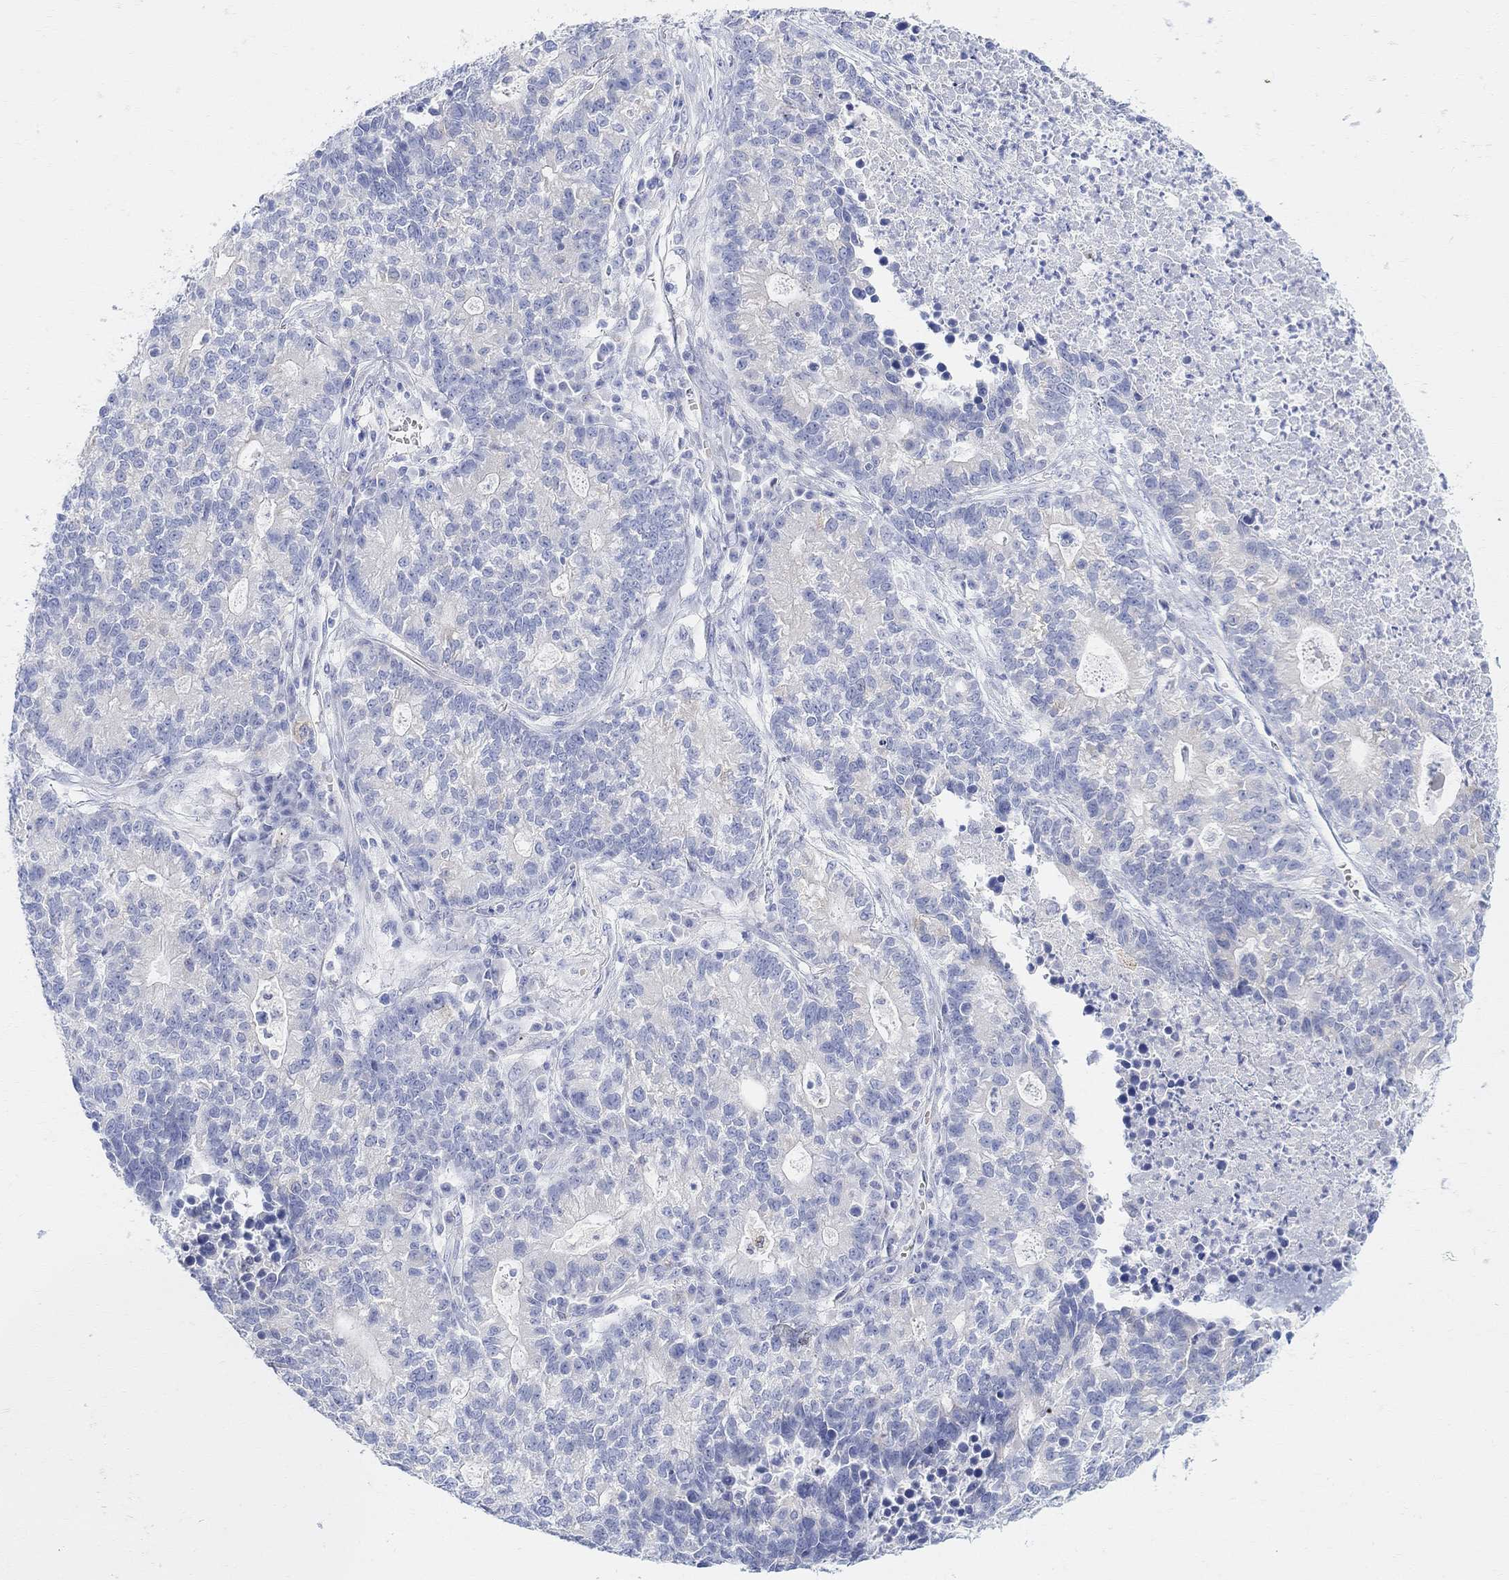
{"staining": {"intensity": "negative", "quantity": "none", "location": "none"}, "tissue": "lung cancer", "cell_type": "Tumor cells", "image_type": "cancer", "snomed": [{"axis": "morphology", "description": "Adenocarcinoma, NOS"}, {"axis": "topography", "description": "Lung"}], "caption": "DAB (3,3'-diaminobenzidine) immunohistochemical staining of adenocarcinoma (lung) exhibits no significant staining in tumor cells. (Brightfield microscopy of DAB (3,3'-diaminobenzidine) IHC at high magnification).", "gene": "RETNLB", "patient": {"sex": "male", "age": 57}}